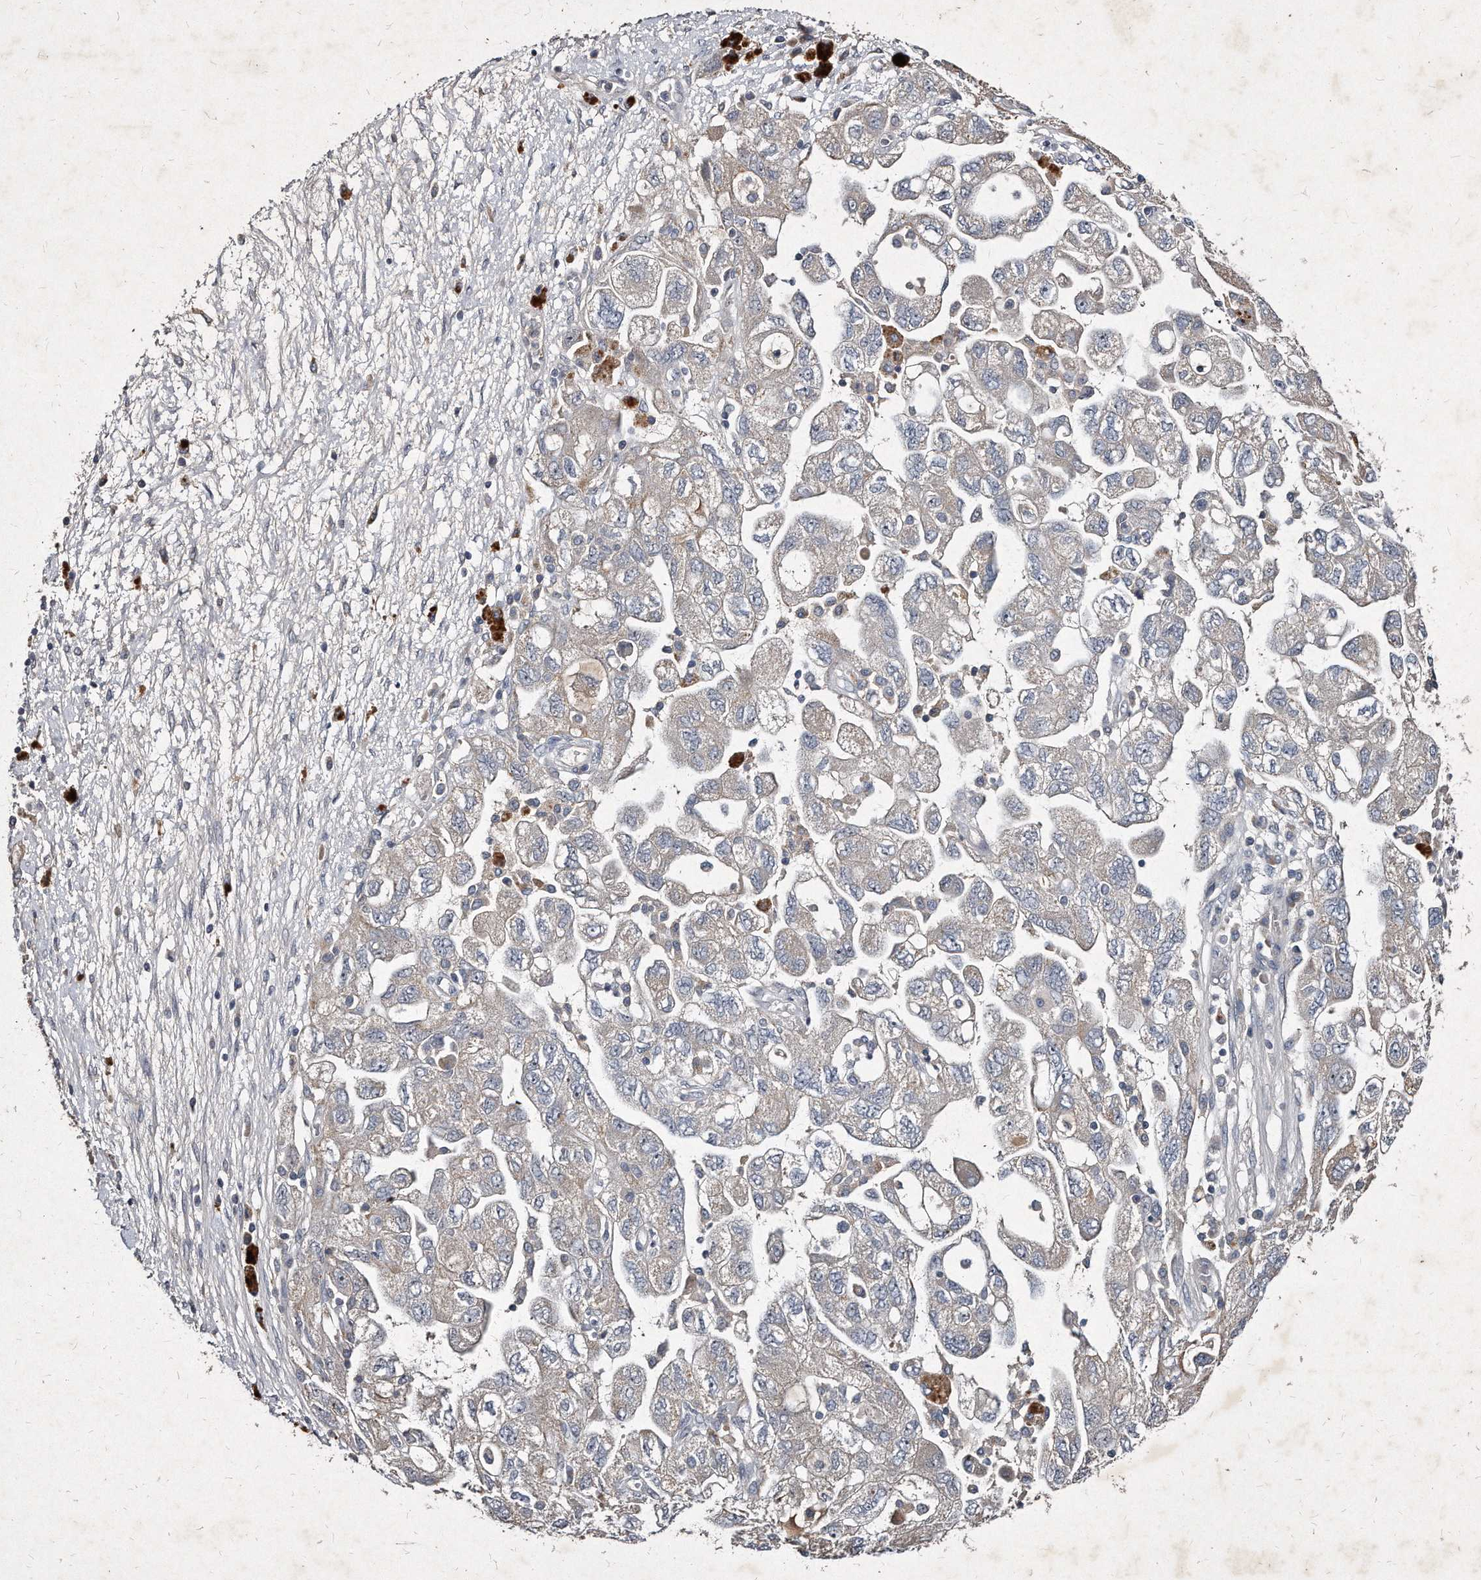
{"staining": {"intensity": "weak", "quantity": "<25%", "location": "cytoplasmic/membranous"}, "tissue": "ovarian cancer", "cell_type": "Tumor cells", "image_type": "cancer", "snomed": [{"axis": "morphology", "description": "Carcinoma, NOS"}, {"axis": "morphology", "description": "Cystadenocarcinoma, serous, NOS"}, {"axis": "topography", "description": "Ovary"}], "caption": "High magnification brightfield microscopy of carcinoma (ovarian) stained with DAB (3,3'-diaminobenzidine) (brown) and counterstained with hematoxylin (blue): tumor cells show no significant staining. (Stains: DAB (3,3'-diaminobenzidine) immunohistochemistry with hematoxylin counter stain, Microscopy: brightfield microscopy at high magnification).", "gene": "KLHDC3", "patient": {"sex": "female", "age": 69}}